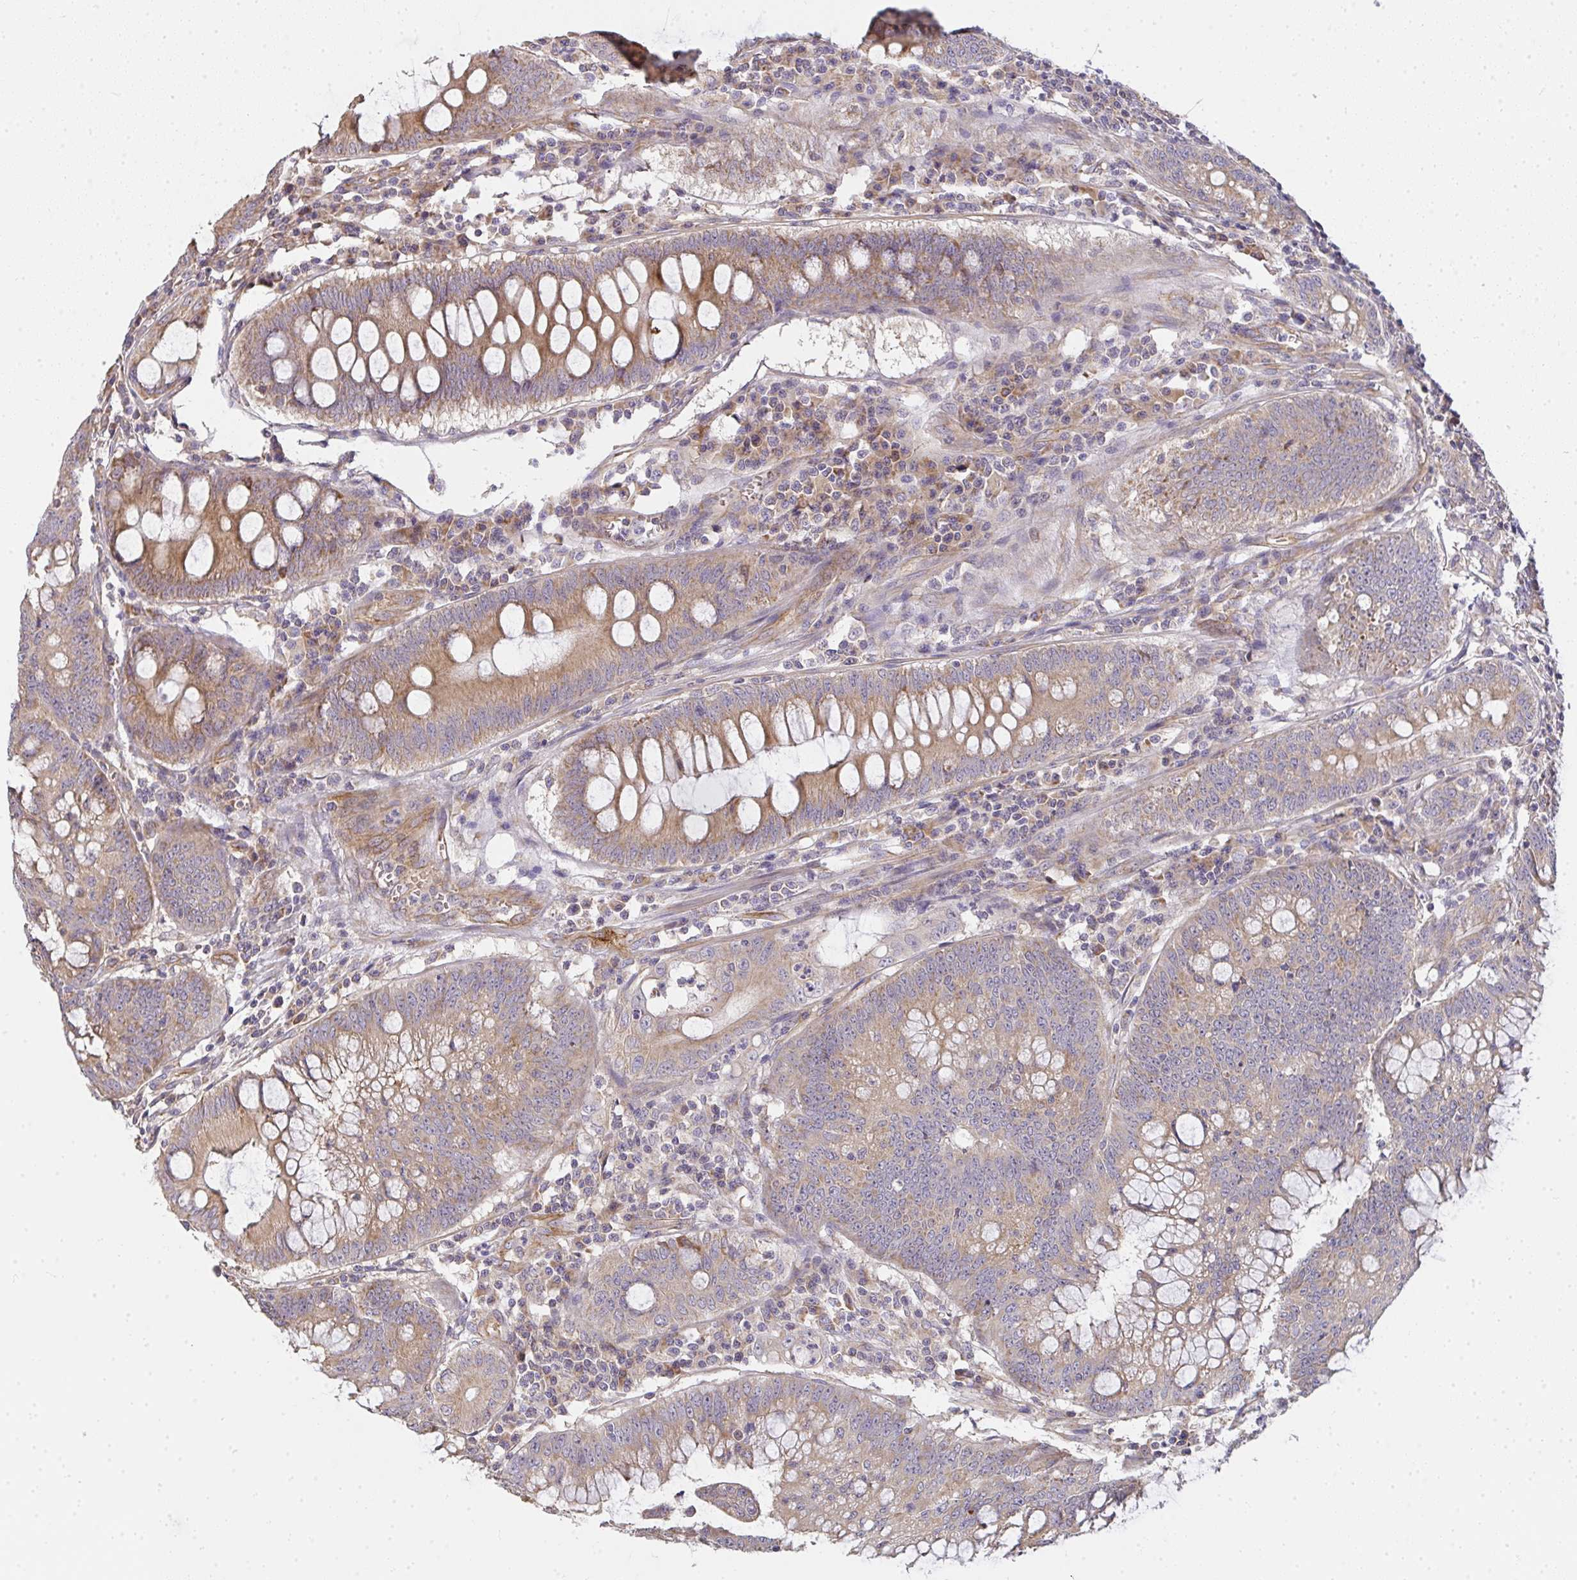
{"staining": {"intensity": "moderate", "quantity": ">75%", "location": "cytoplasmic/membranous"}, "tissue": "colorectal cancer", "cell_type": "Tumor cells", "image_type": "cancer", "snomed": [{"axis": "morphology", "description": "Adenocarcinoma, NOS"}, {"axis": "topography", "description": "Colon"}], "caption": "A brown stain highlights moderate cytoplasmic/membranous staining of a protein in human colorectal adenocarcinoma tumor cells.", "gene": "B4GALT6", "patient": {"sex": "male", "age": 62}}